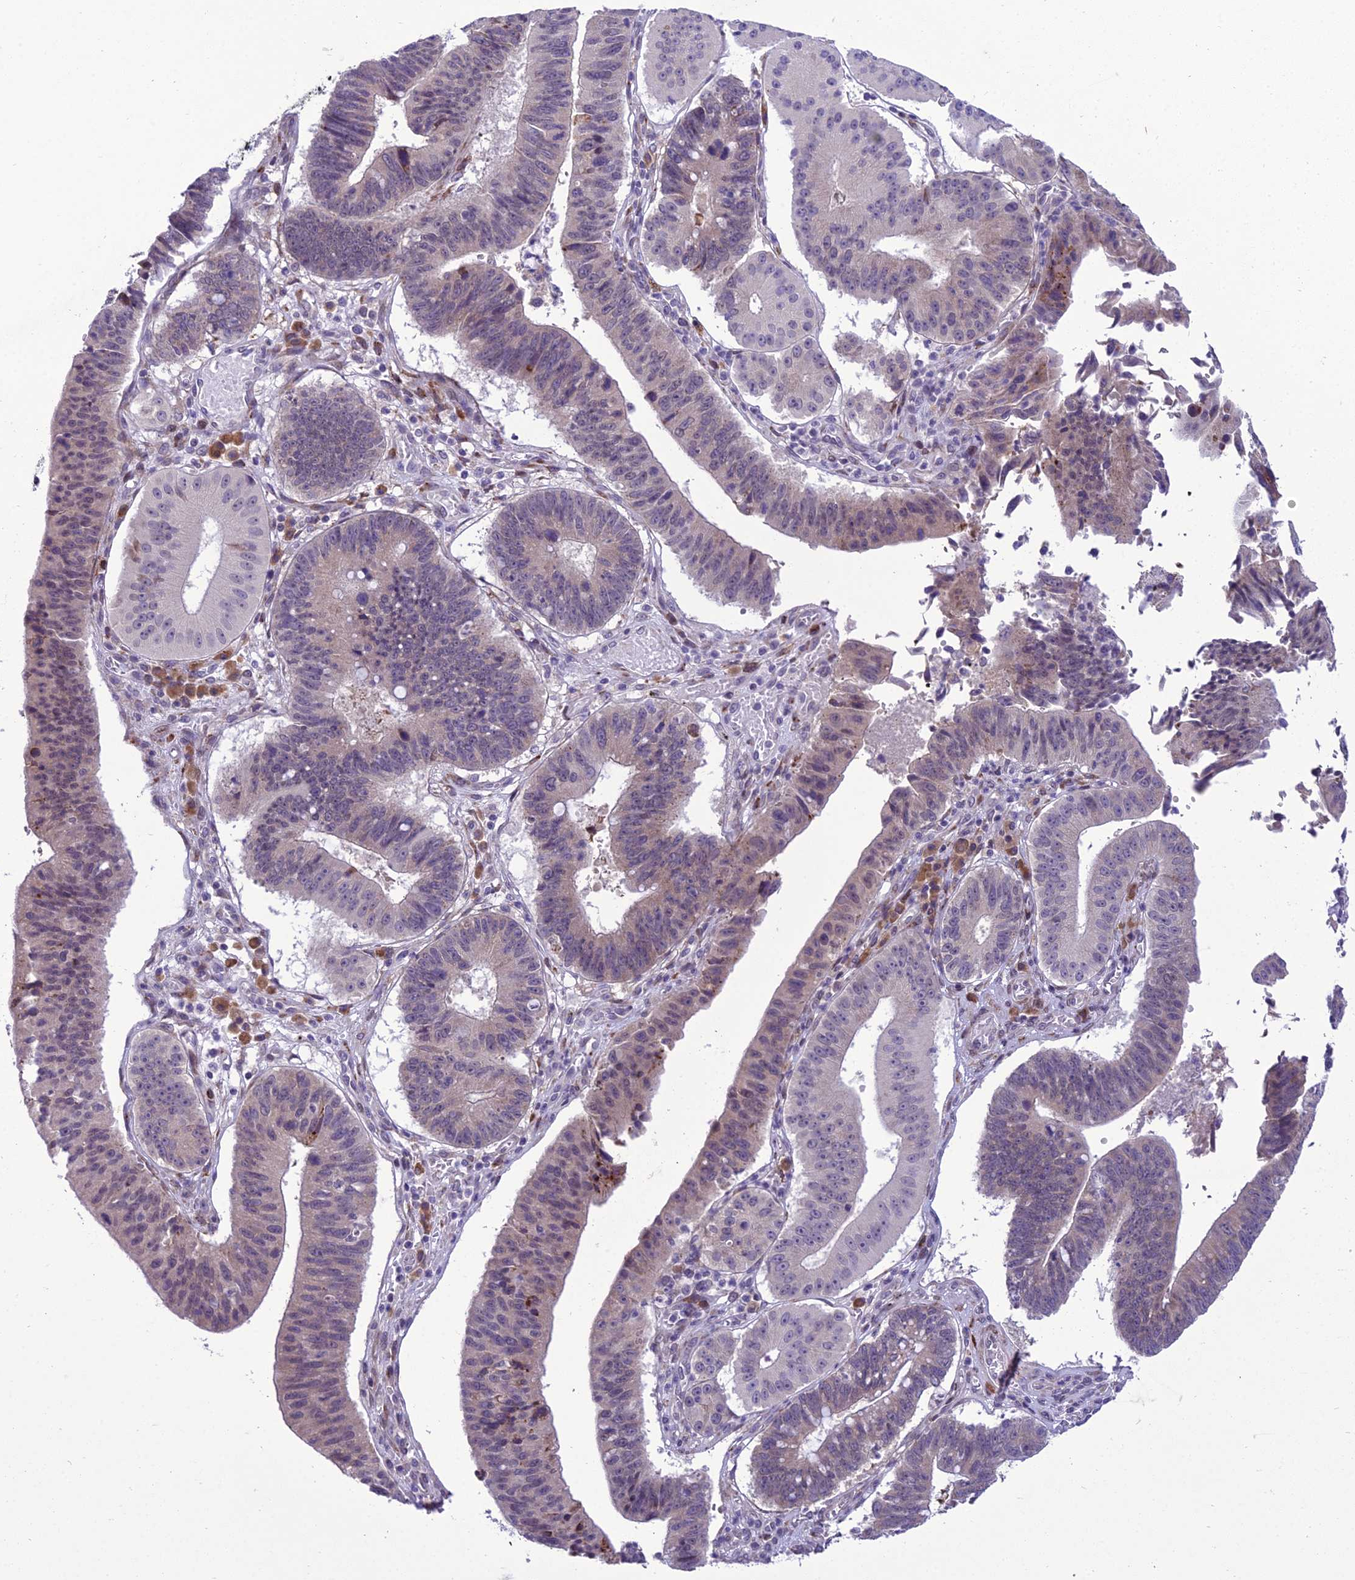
{"staining": {"intensity": "weak", "quantity": "25%-75%", "location": "cytoplasmic/membranous"}, "tissue": "stomach cancer", "cell_type": "Tumor cells", "image_type": "cancer", "snomed": [{"axis": "morphology", "description": "Adenocarcinoma, NOS"}, {"axis": "topography", "description": "Stomach"}], "caption": "Tumor cells demonstrate low levels of weak cytoplasmic/membranous expression in approximately 25%-75% of cells in stomach adenocarcinoma.", "gene": "NEURL2", "patient": {"sex": "male", "age": 59}}